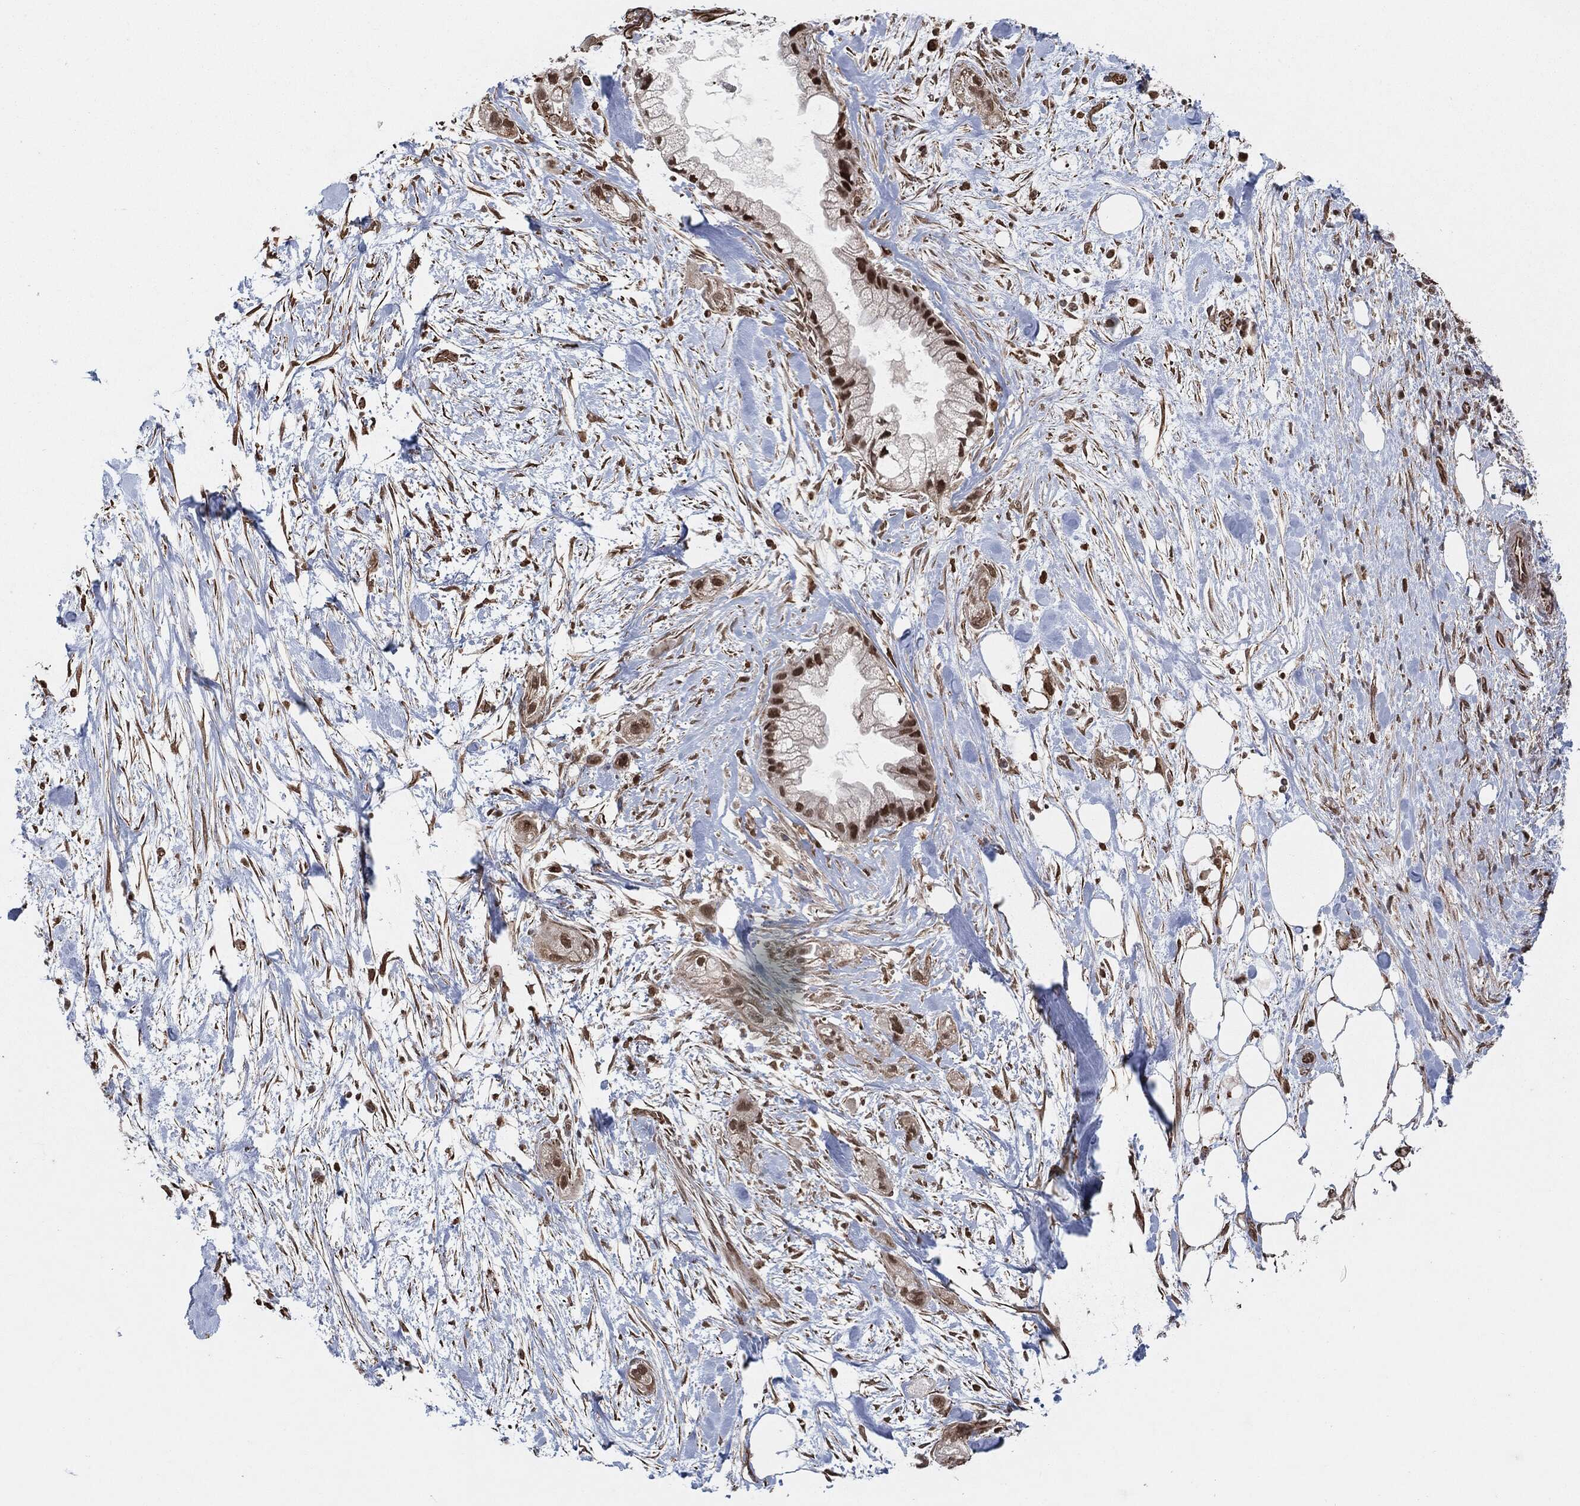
{"staining": {"intensity": "strong", "quantity": "25%-75%", "location": "nuclear"}, "tissue": "pancreatic cancer", "cell_type": "Tumor cells", "image_type": "cancer", "snomed": [{"axis": "morphology", "description": "Adenocarcinoma, NOS"}, {"axis": "topography", "description": "Pancreas"}], "caption": "This micrograph demonstrates IHC staining of pancreatic cancer (adenocarcinoma), with high strong nuclear staining in approximately 25%-75% of tumor cells.", "gene": "TP53RK", "patient": {"sex": "male", "age": 44}}